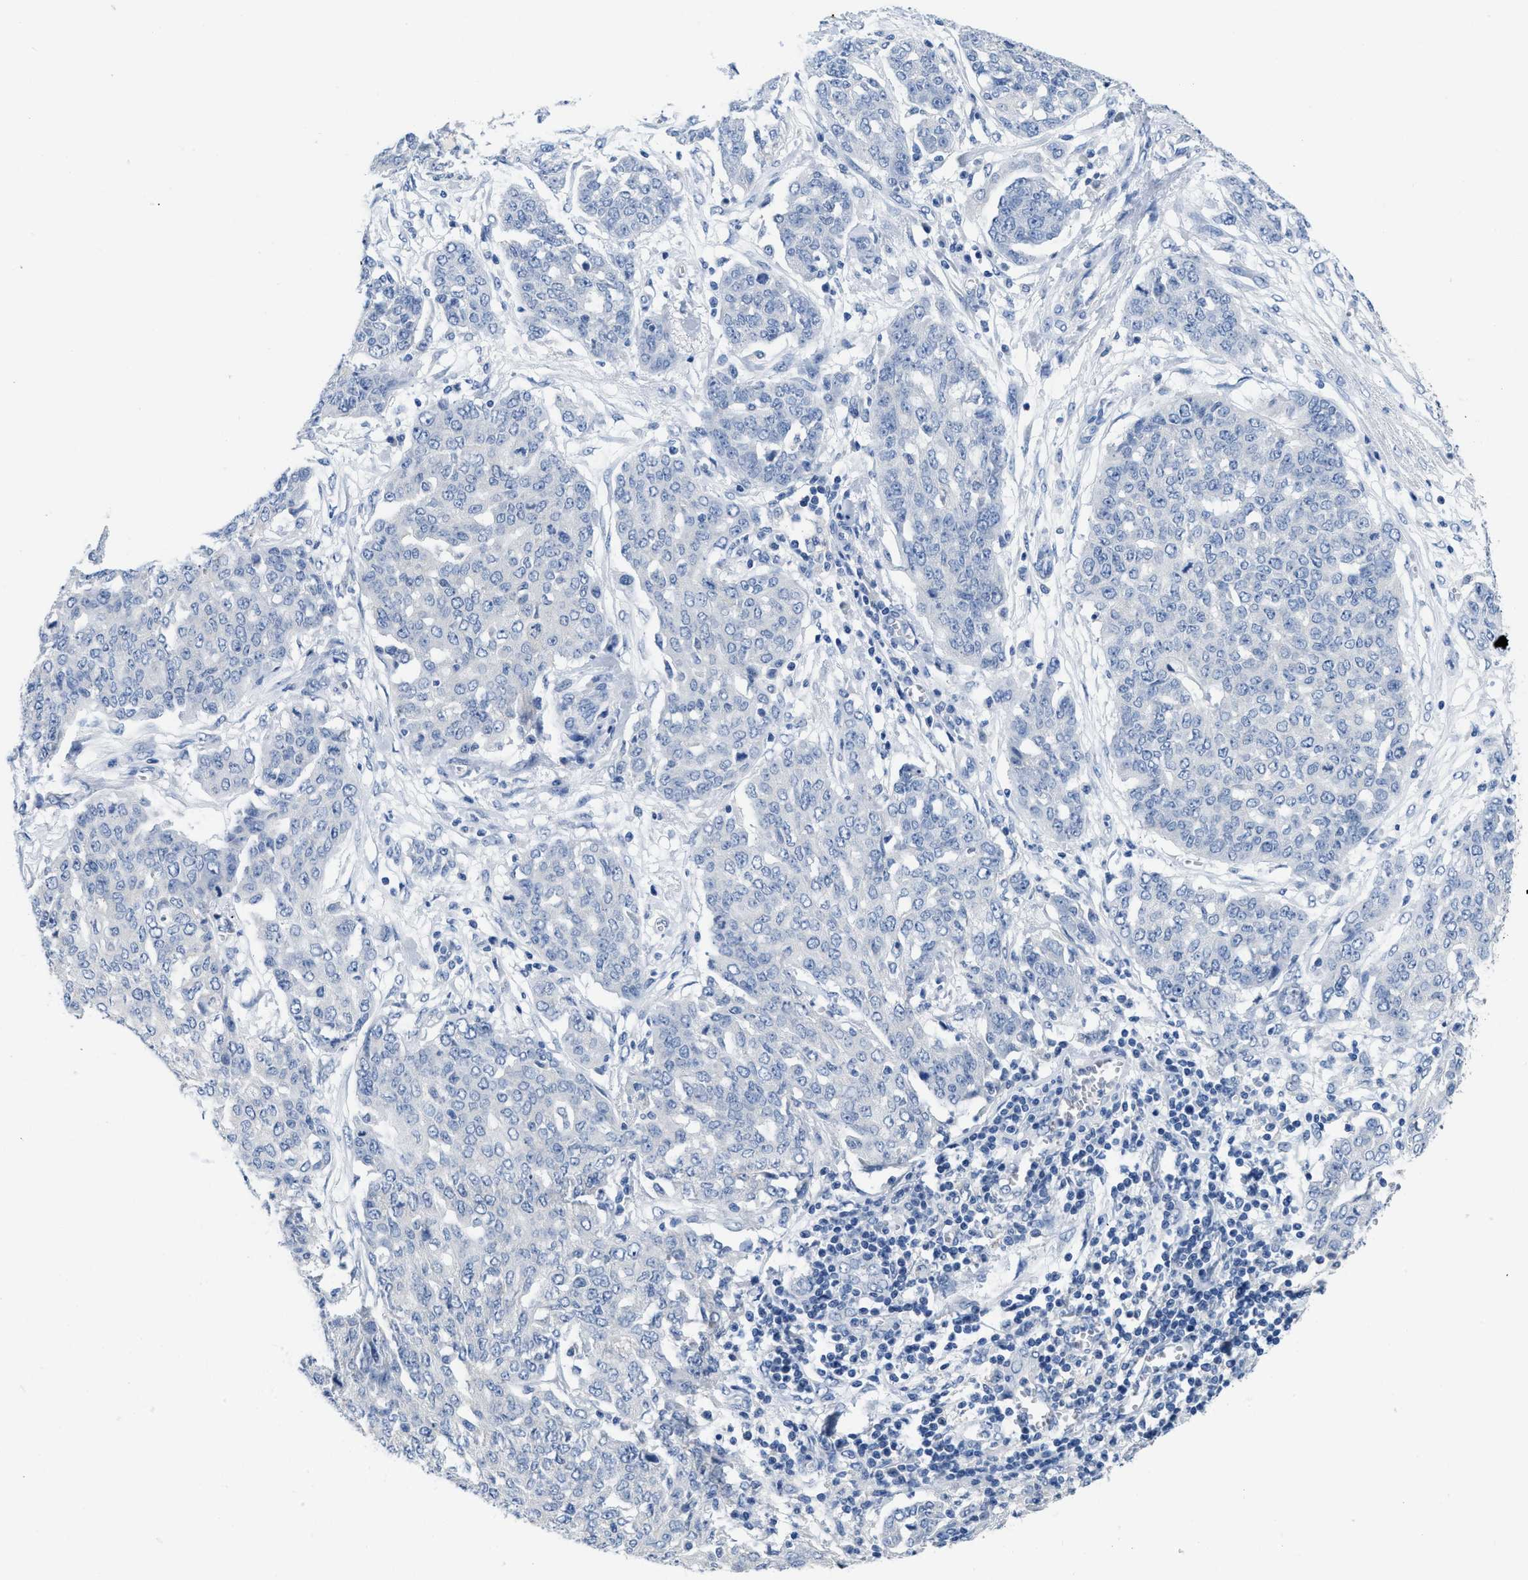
{"staining": {"intensity": "negative", "quantity": "none", "location": "none"}, "tissue": "ovarian cancer", "cell_type": "Tumor cells", "image_type": "cancer", "snomed": [{"axis": "morphology", "description": "Cystadenocarcinoma, serous, NOS"}, {"axis": "topography", "description": "Soft tissue"}, {"axis": "topography", "description": "Ovary"}], "caption": "Human ovarian cancer stained for a protein using immunohistochemistry reveals no positivity in tumor cells.", "gene": "PYY", "patient": {"sex": "female", "age": 57}}